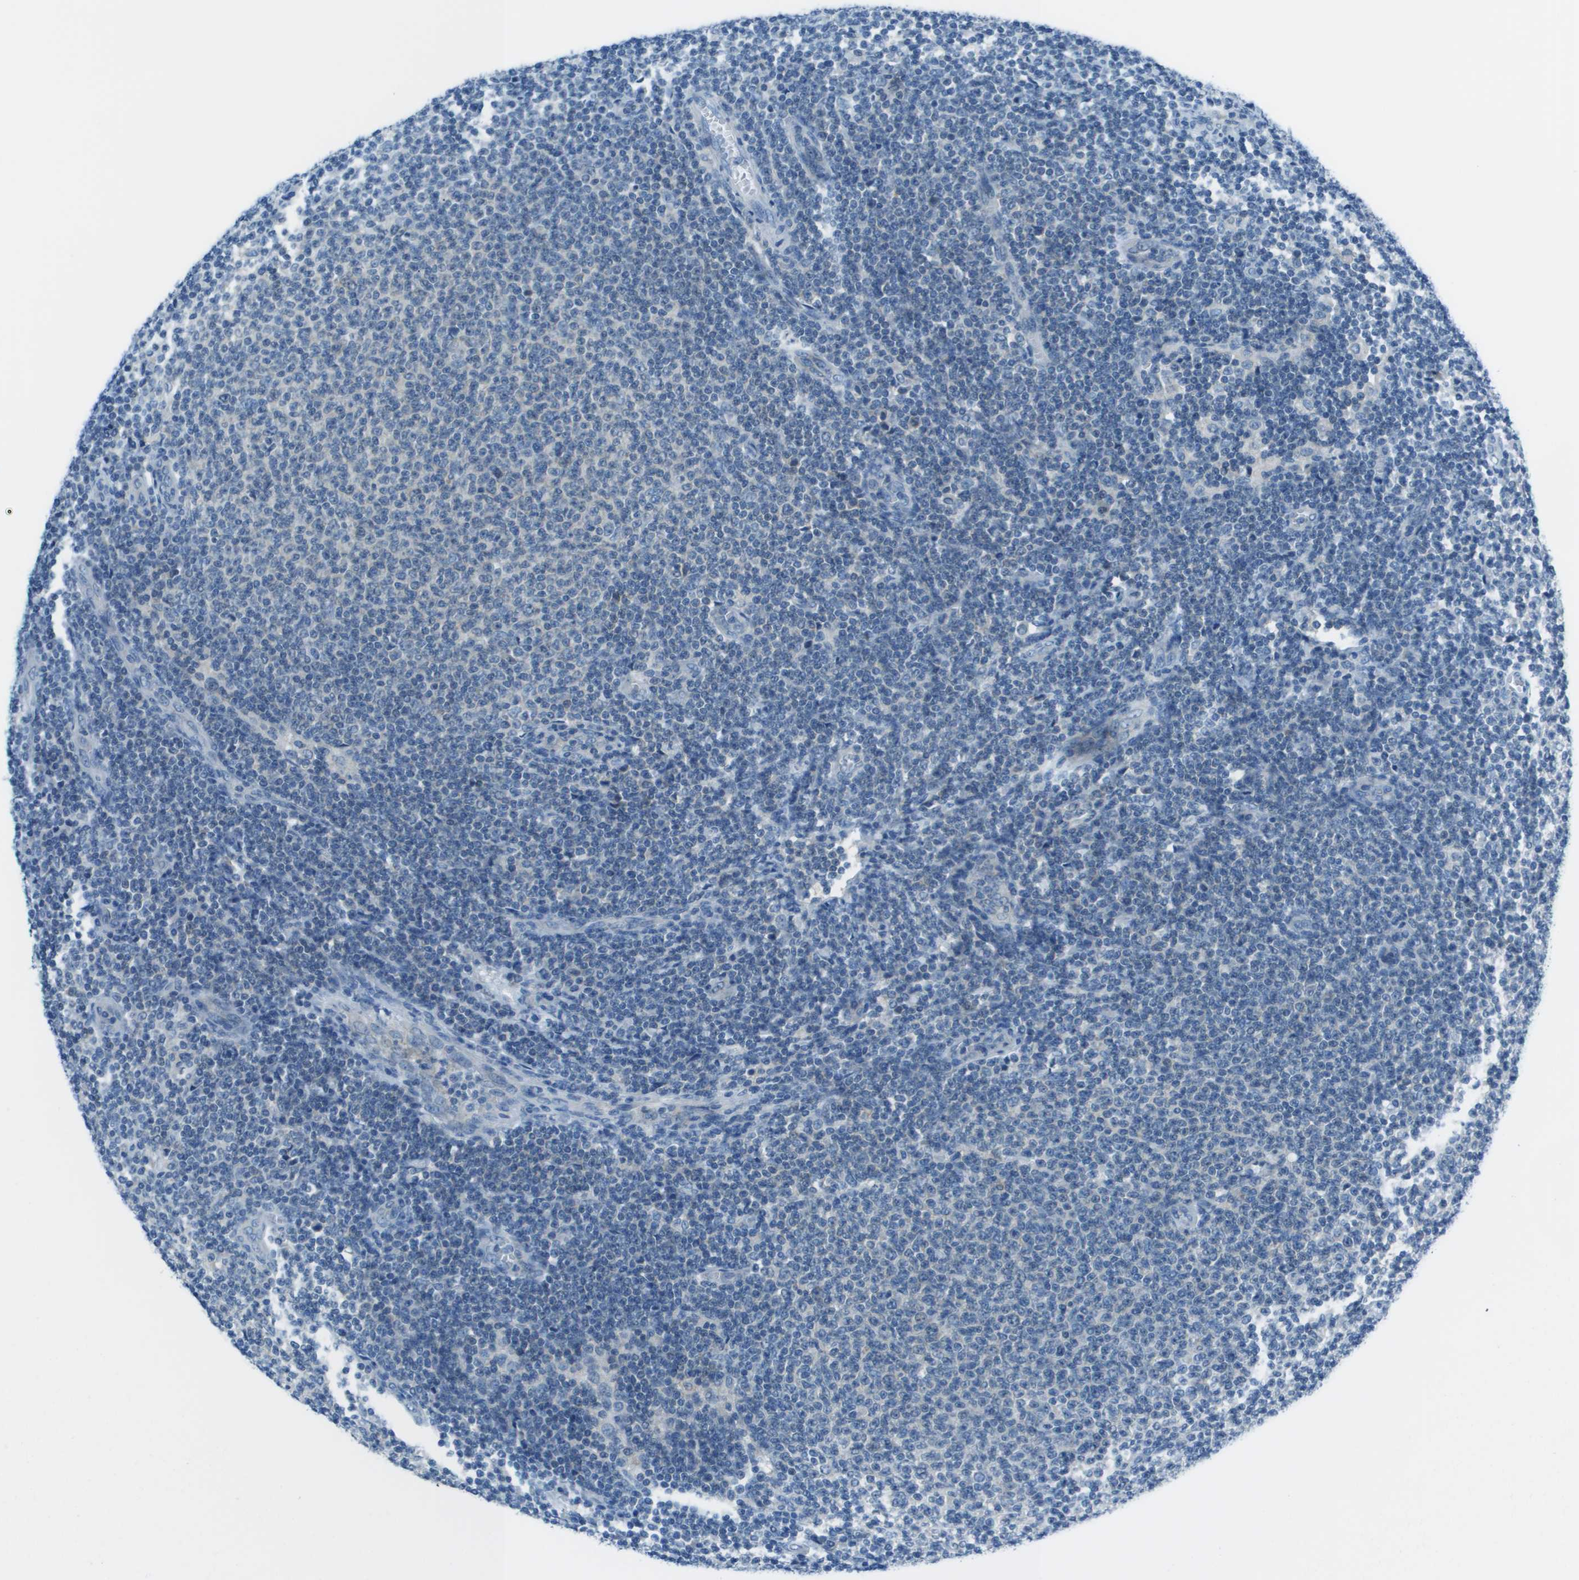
{"staining": {"intensity": "negative", "quantity": "none", "location": "none"}, "tissue": "lymphoma", "cell_type": "Tumor cells", "image_type": "cancer", "snomed": [{"axis": "morphology", "description": "Malignant lymphoma, non-Hodgkin's type, Low grade"}, {"axis": "topography", "description": "Lymph node"}], "caption": "IHC of human low-grade malignant lymphoma, non-Hodgkin's type displays no expression in tumor cells.", "gene": "STIP1", "patient": {"sex": "male", "age": 66}}